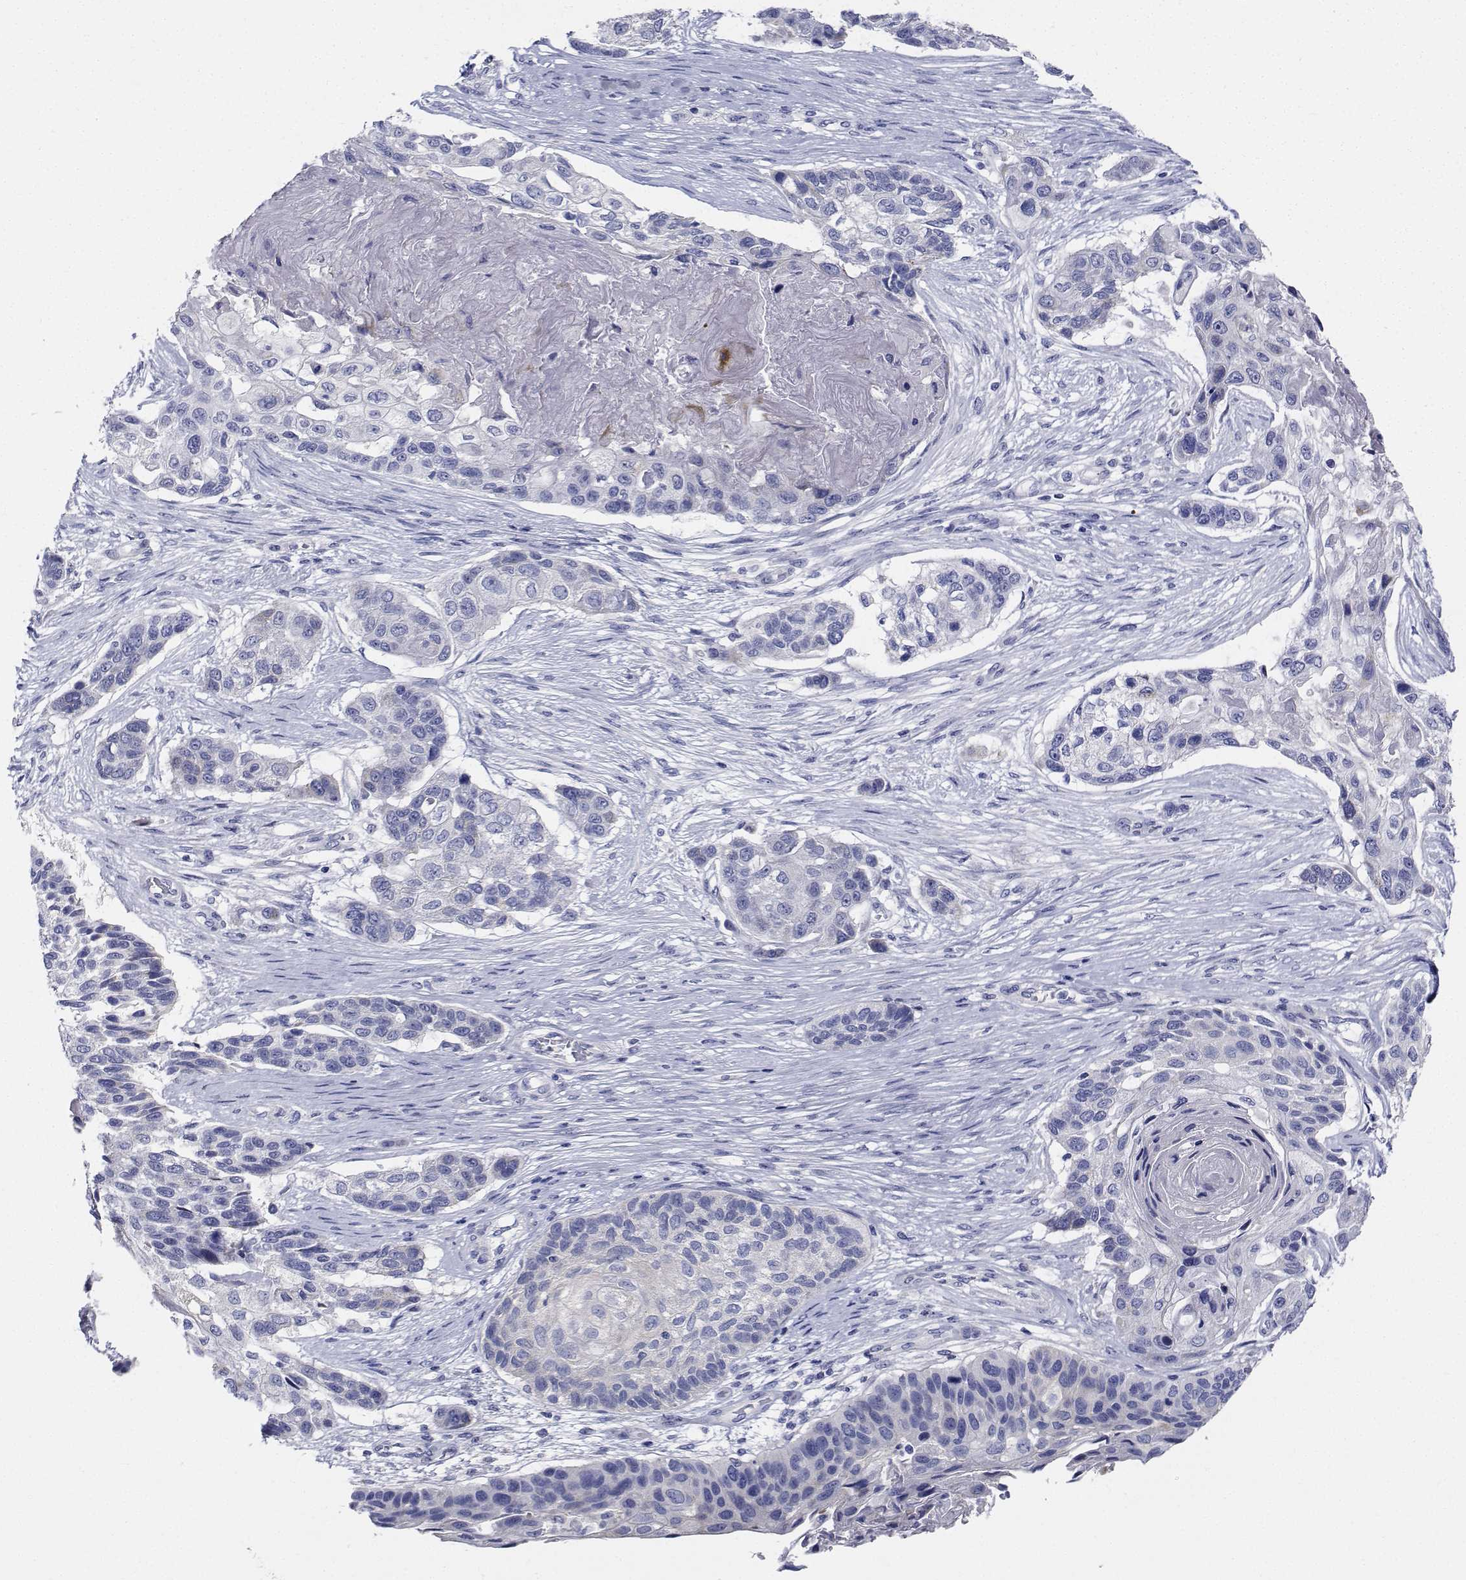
{"staining": {"intensity": "negative", "quantity": "none", "location": "none"}, "tissue": "lung cancer", "cell_type": "Tumor cells", "image_type": "cancer", "snomed": [{"axis": "morphology", "description": "Squamous cell carcinoma, NOS"}, {"axis": "topography", "description": "Lung"}], "caption": "Protein analysis of lung cancer displays no significant expression in tumor cells. Nuclei are stained in blue.", "gene": "CDHR3", "patient": {"sex": "male", "age": 69}}